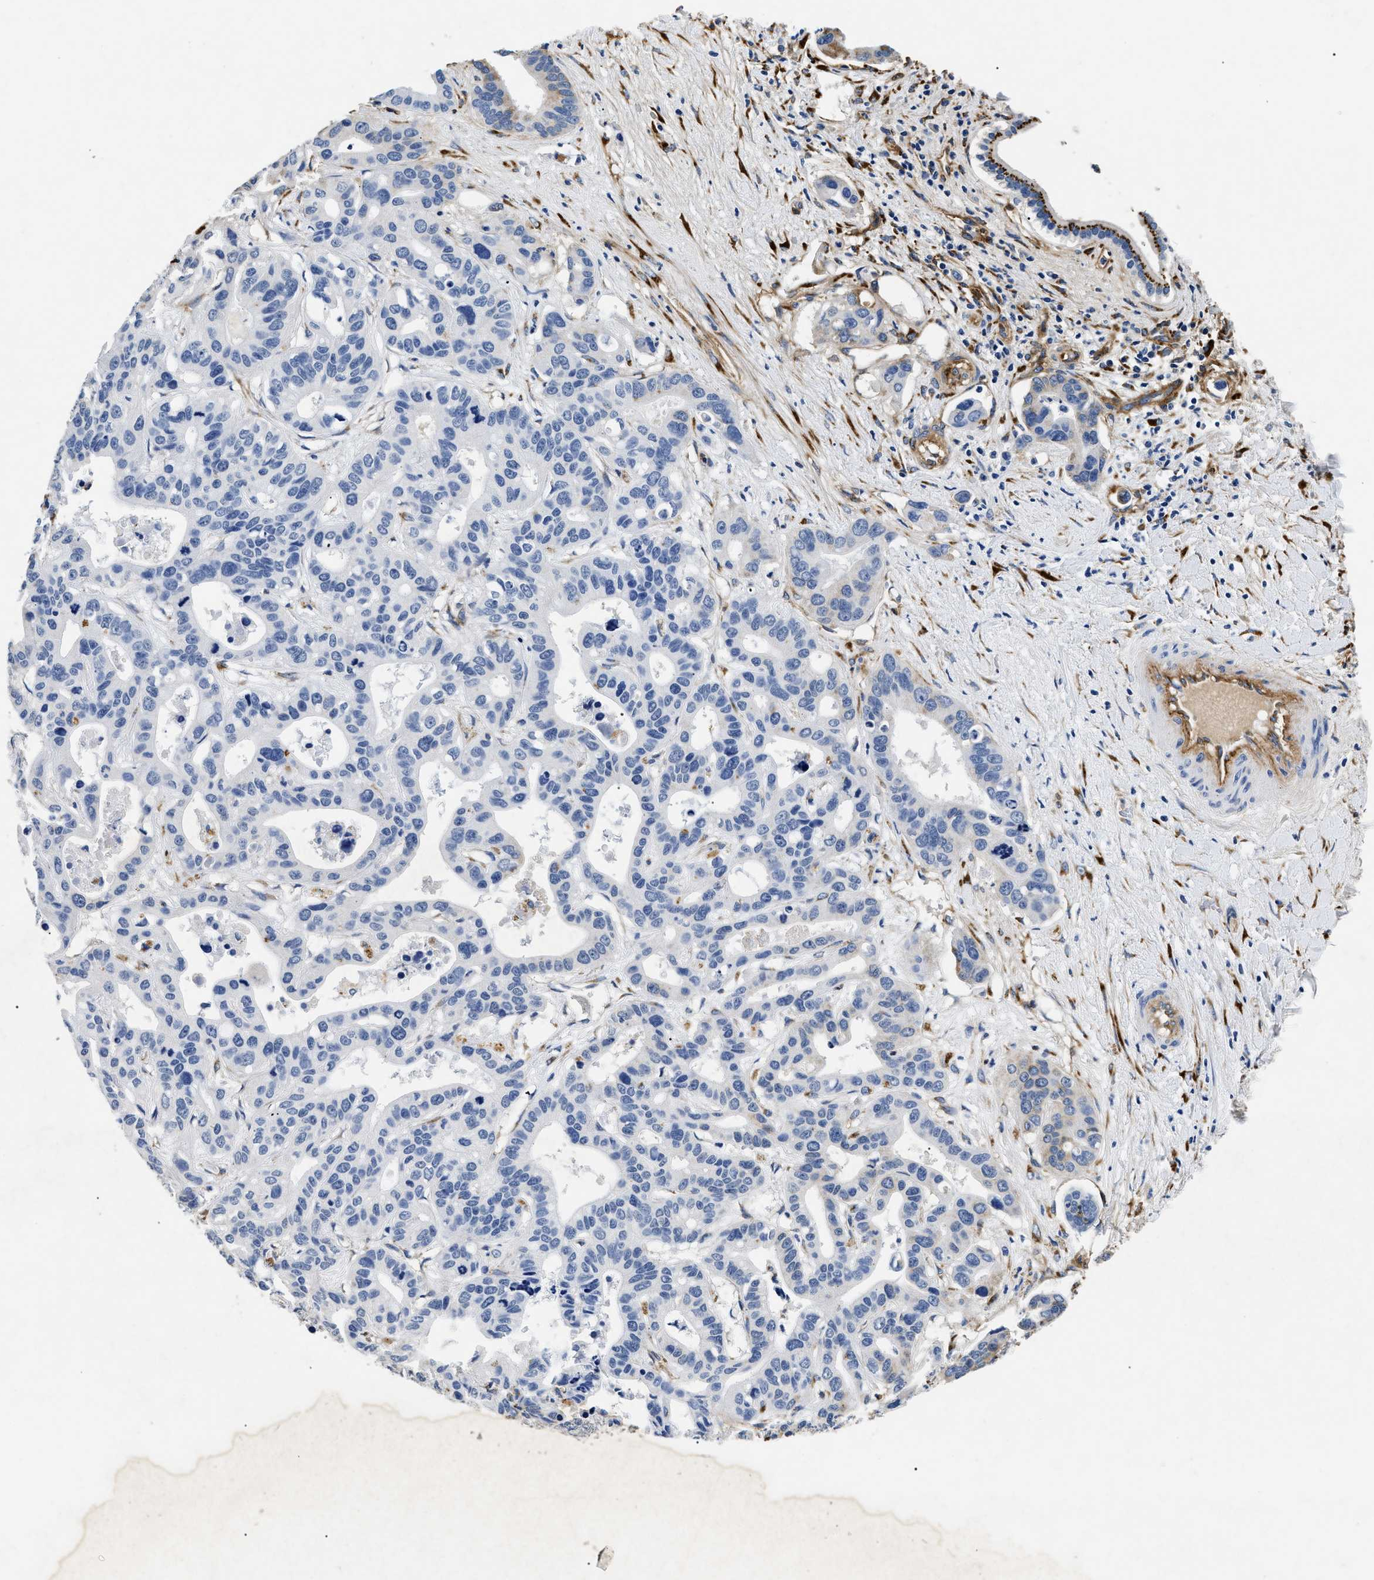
{"staining": {"intensity": "negative", "quantity": "none", "location": "none"}, "tissue": "liver cancer", "cell_type": "Tumor cells", "image_type": "cancer", "snomed": [{"axis": "morphology", "description": "Cholangiocarcinoma"}, {"axis": "topography", "description": "Liver"}], "caption": "Immunohistochemistry (IHC) micrograph of liver cancer stained for a protein (brown), which reveals no staining in tumor cells. Nuclei are stained in blue.", "gene": "LAMA3", "patient": {"sex": "female", "age": 65}}